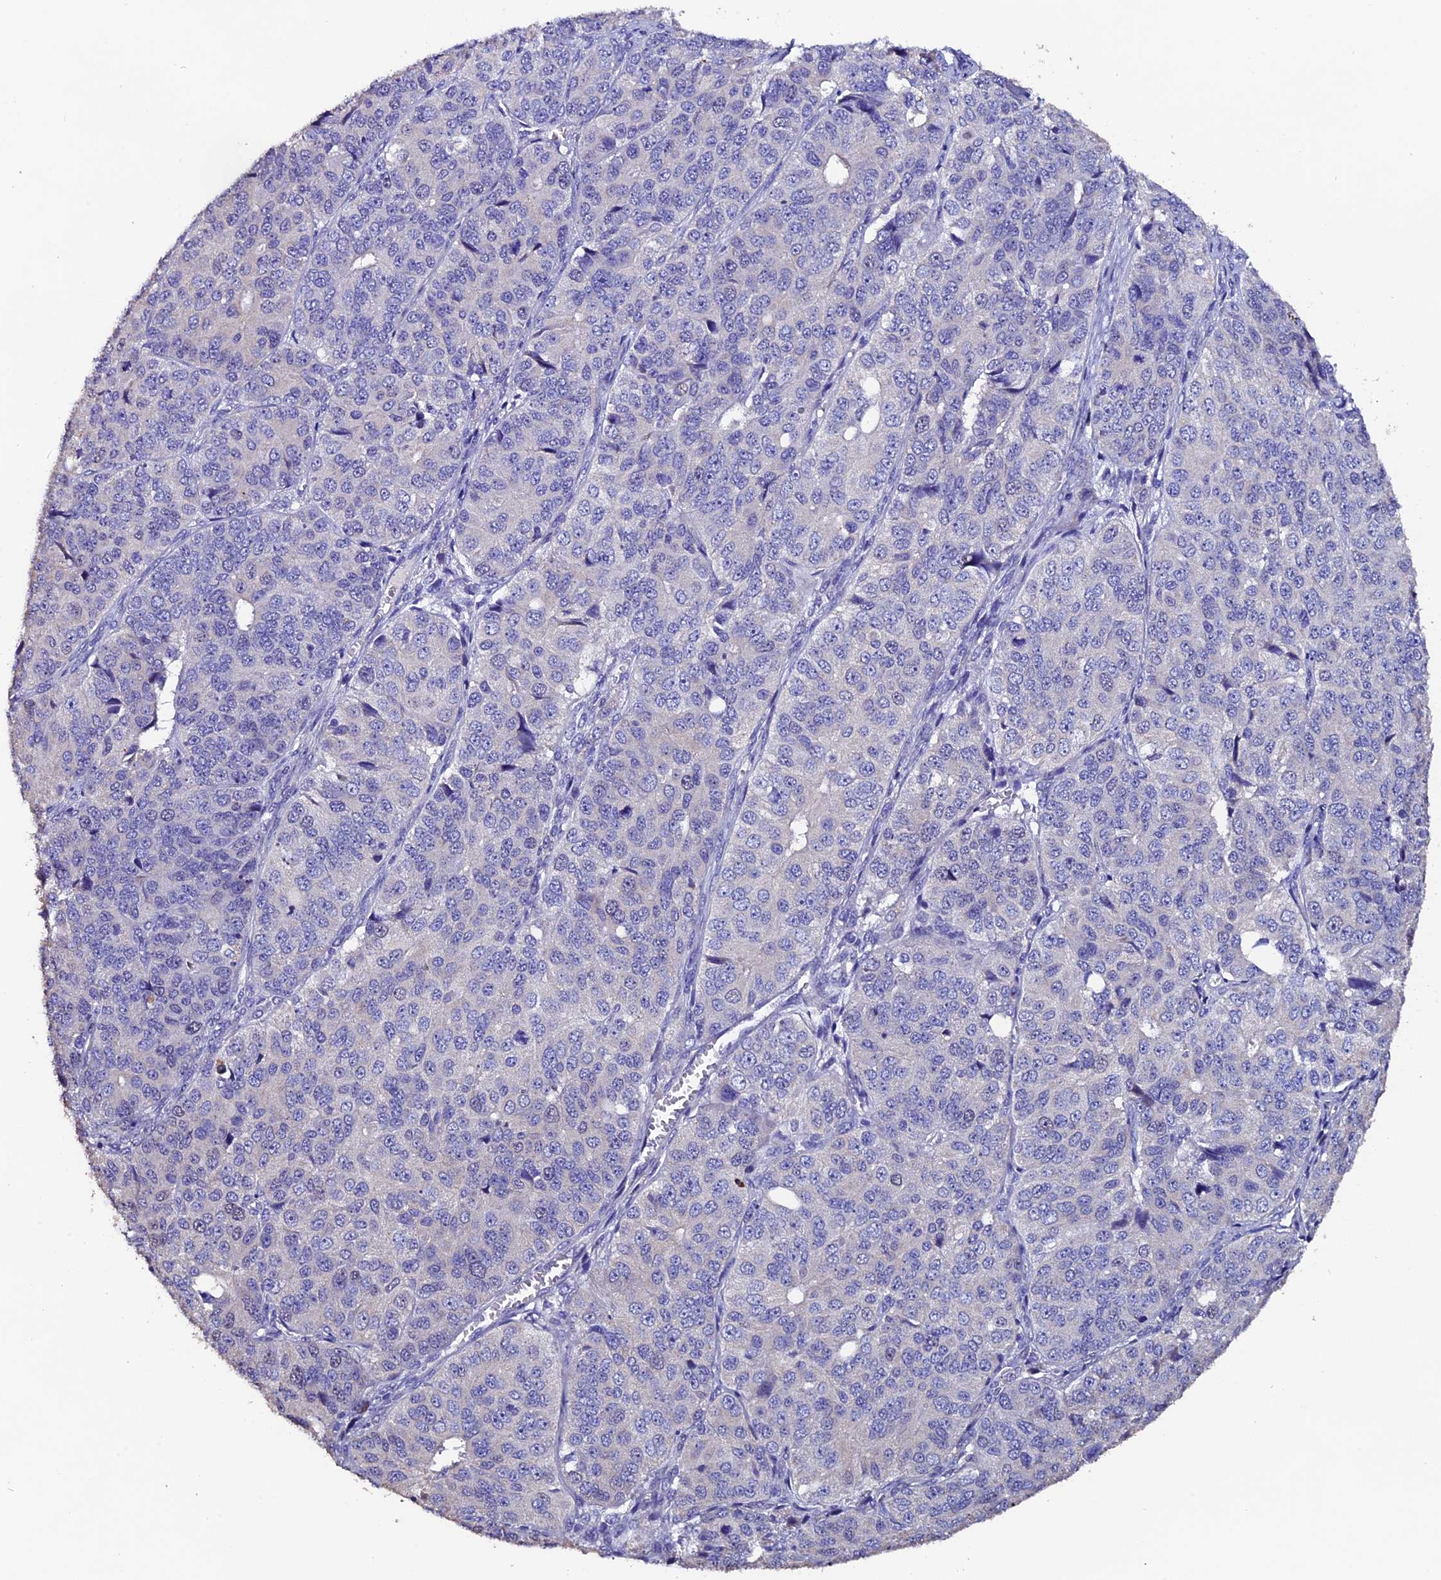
{"staining": {"intensity": "negative", "quantity": "none", "location": "none"}, "tissue": "ovarian cancer", "cell_type": "Tumor cells", "image_type": "cancer", "snomed": [{"axis": "morphology", "description": "Carcinoma, endometroid"}, {"axis": "topography", "description": "Ovary"}], "caption": "Tumor cells are negative for protein expression in human ovarian endometroid carcinoma.", "gene": "FBXW9", "patient": {"sex": "female", "age": 51}}